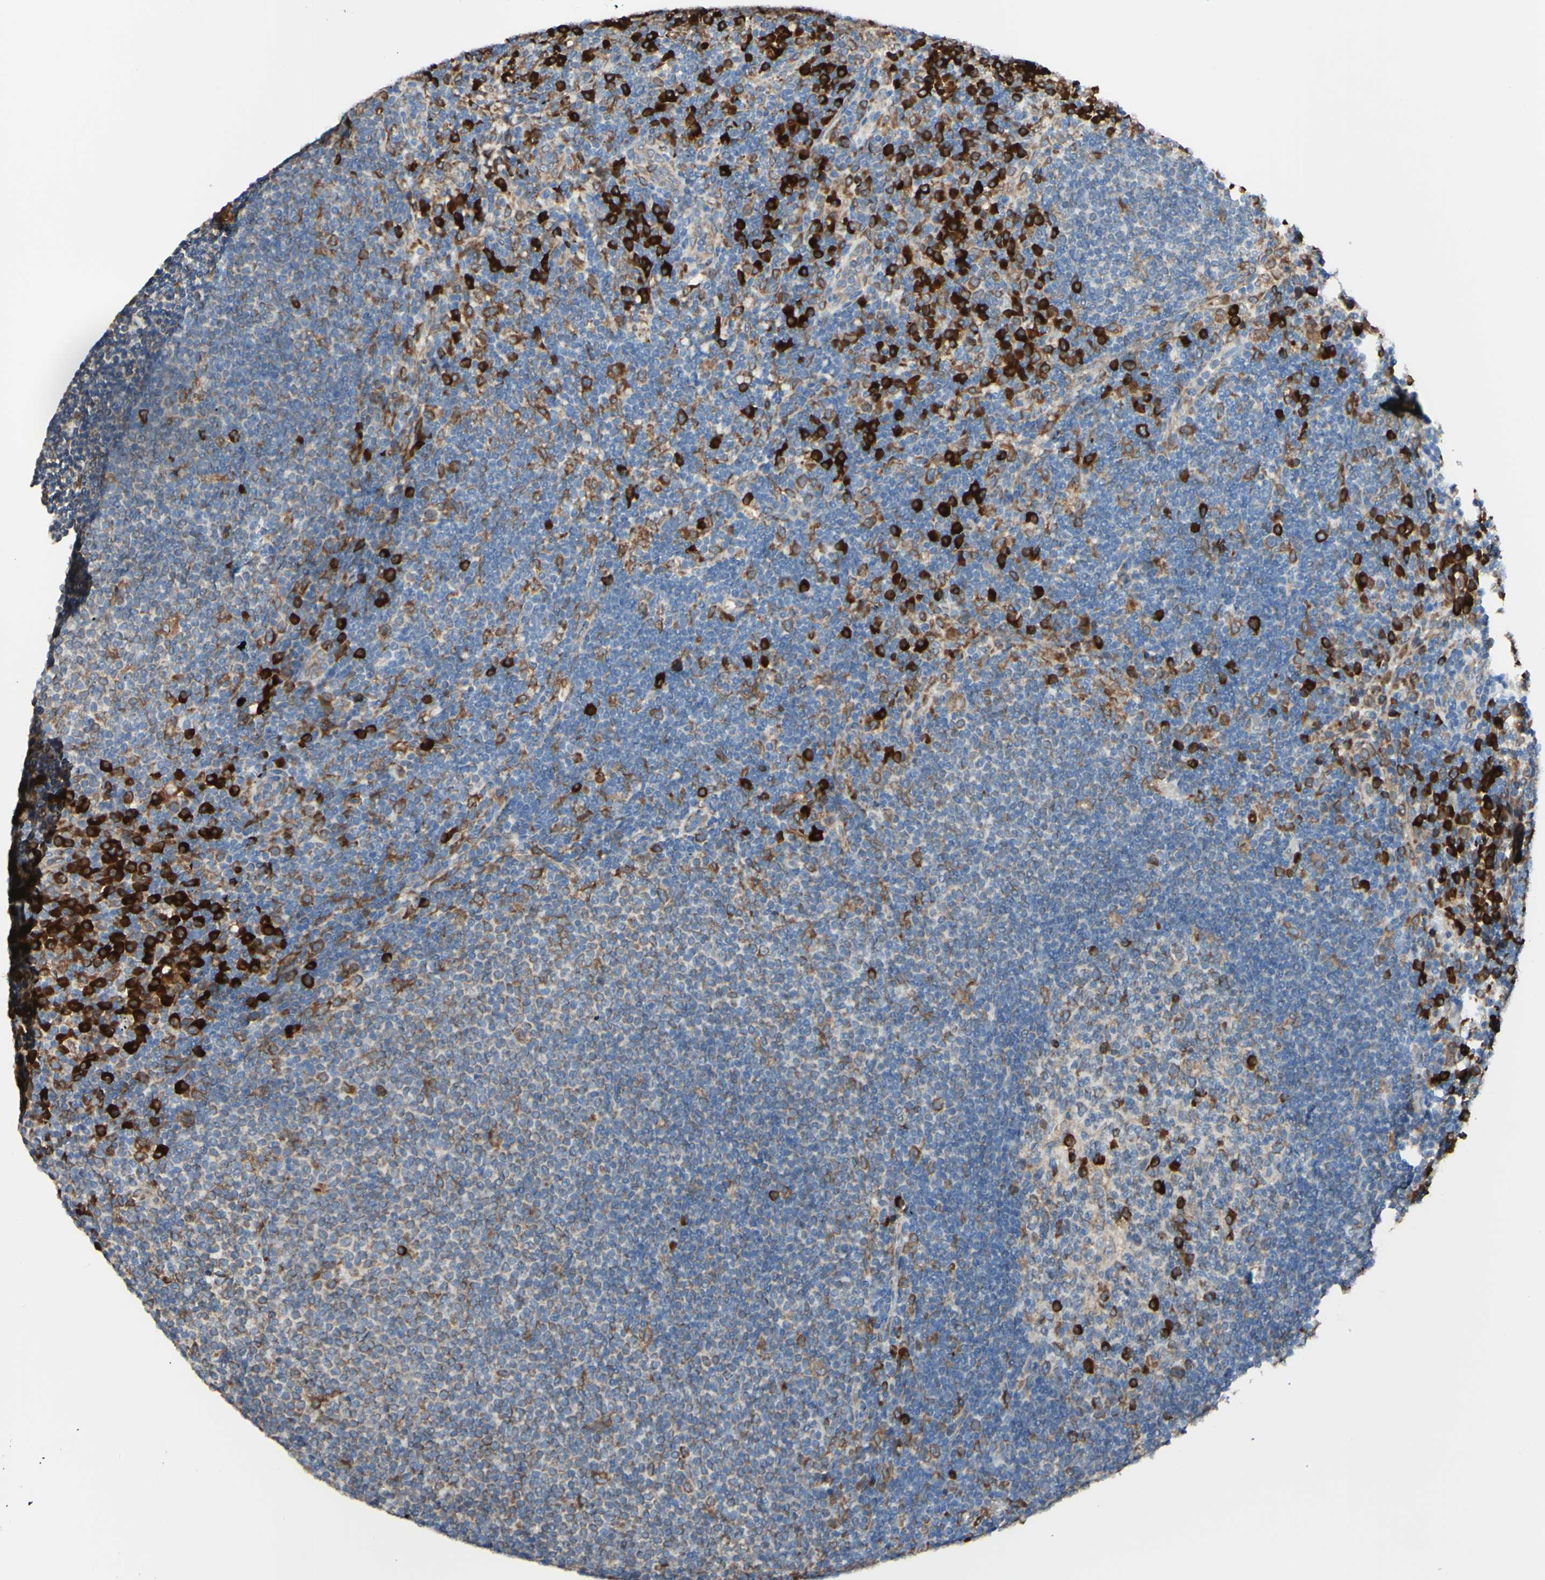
{"staining": {"intensity": "strong", "quantity": "<25%", "location": "cytoplasmic/membranous"}, "tissue": "lymph node", "cell_type": "Germinal center cells", "image_type": "normal", "snomed": [{"axis": "morphology", "description": "Normal tissue, NOS"}, {"axis": "topography", "description": "Lymph node"}], "caption": "High-power microscopy captured an immunohistochemistry (IHC) micrograph of normal lymph node, revealing strong cytoplasmic/membranous expression in approximately <25% of germinal center cells. (brown staining indicates protein expression, while blue staining denotes nuclei).", "gene": "DNAJB11", "patient": {"sex": "female", "age": 53}}